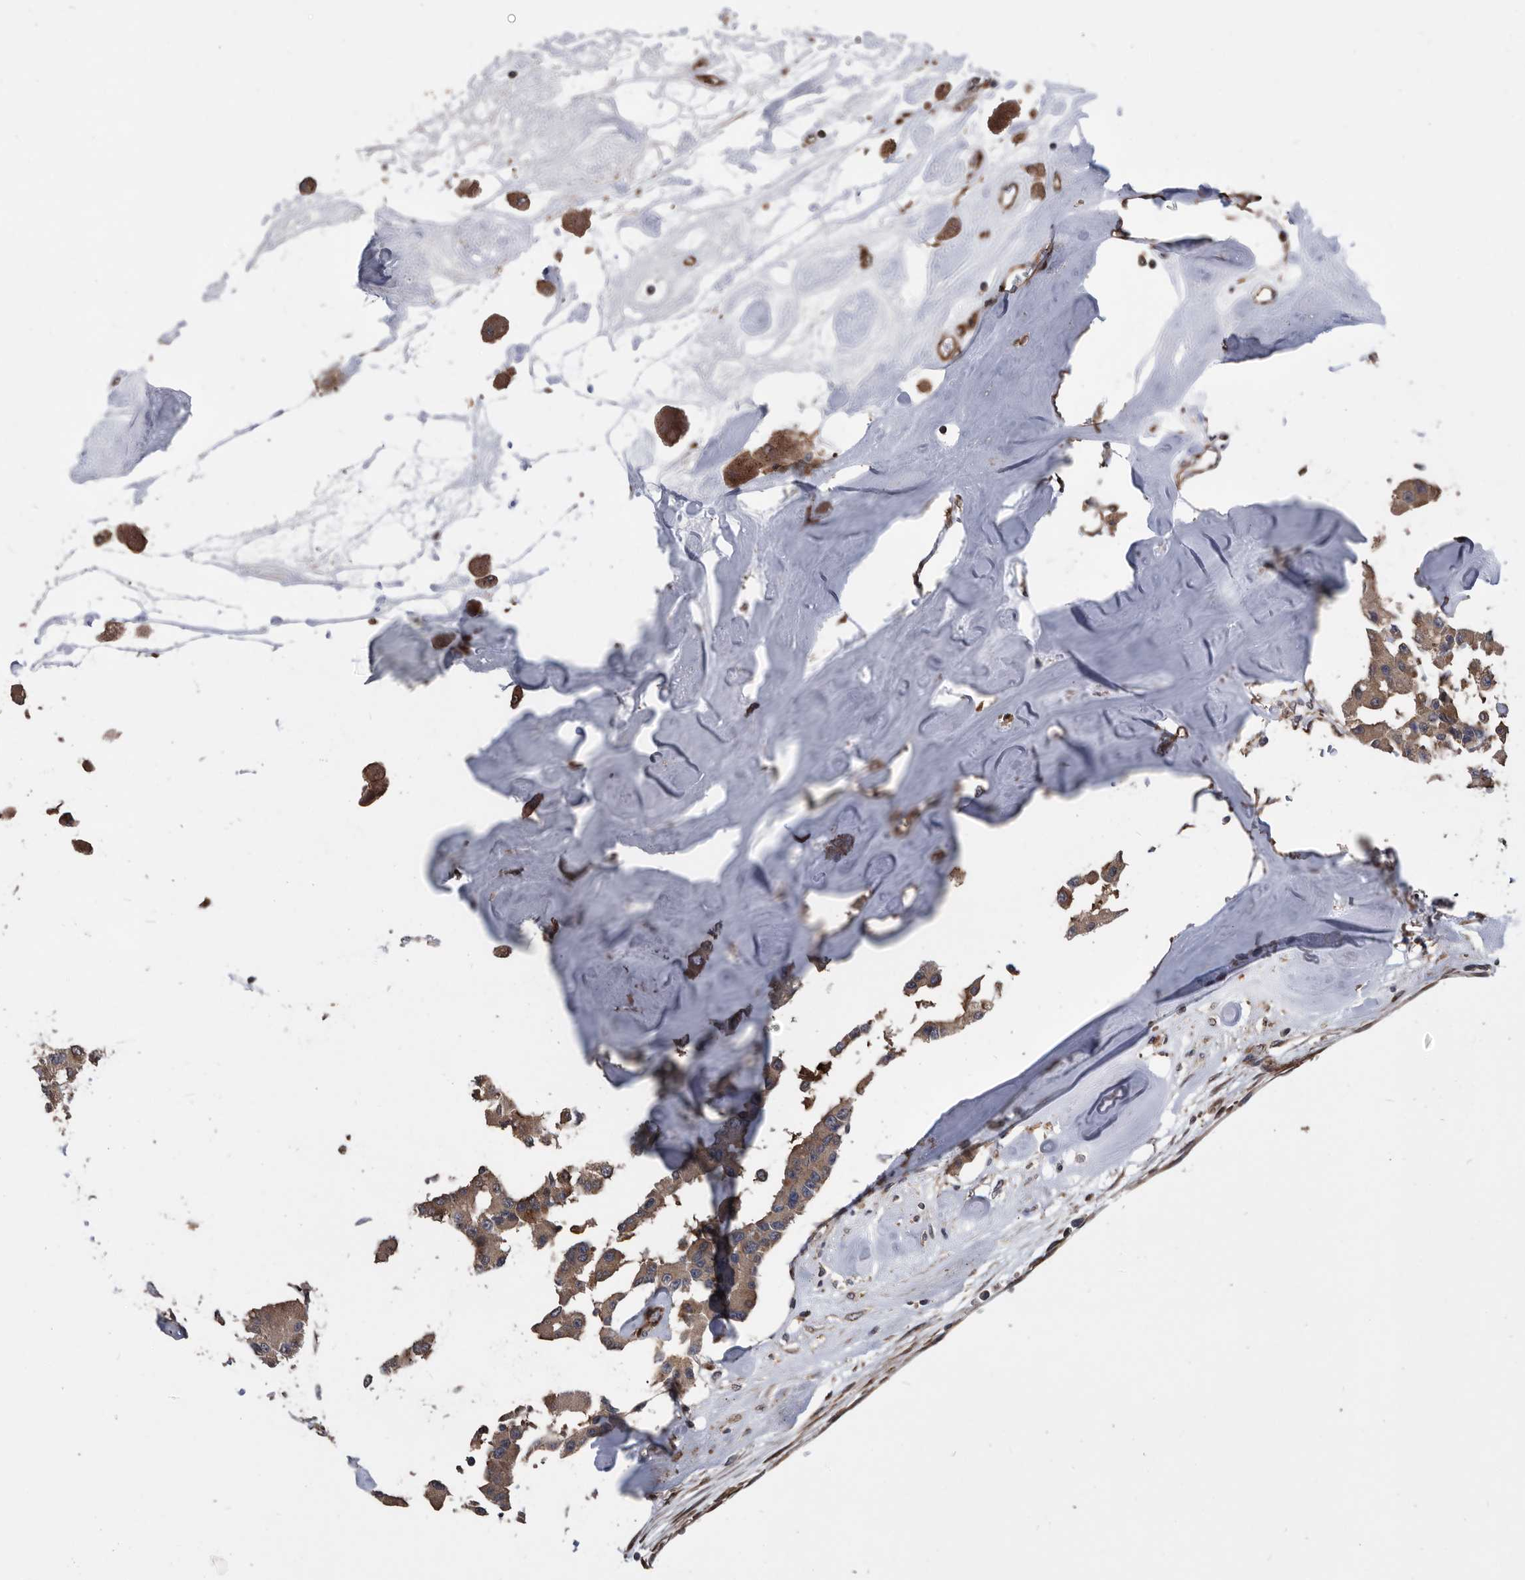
{"staining": {"intensity": "moderate", "quantity": ">75%", "location": "cytoplasmic/membranous"}, "tissue": "carcinoid", "cell_type": "Tumor cells", "image_type": "cancer", "snomed": [{"axis": "morphology", "description": "Carcinoid, malignant, NOS"}, {"axis": "topography", "description": "Pancreas"}], "caption": "Moderate cytoplasmic/membranous protein expression is present in approximately >75% of tumor cells in carcinoid. (Brightfield microscopy of DAB IHC at high magnification).", "gene": "SERINC2", "patient": {"sex": "male", "age": 41}}